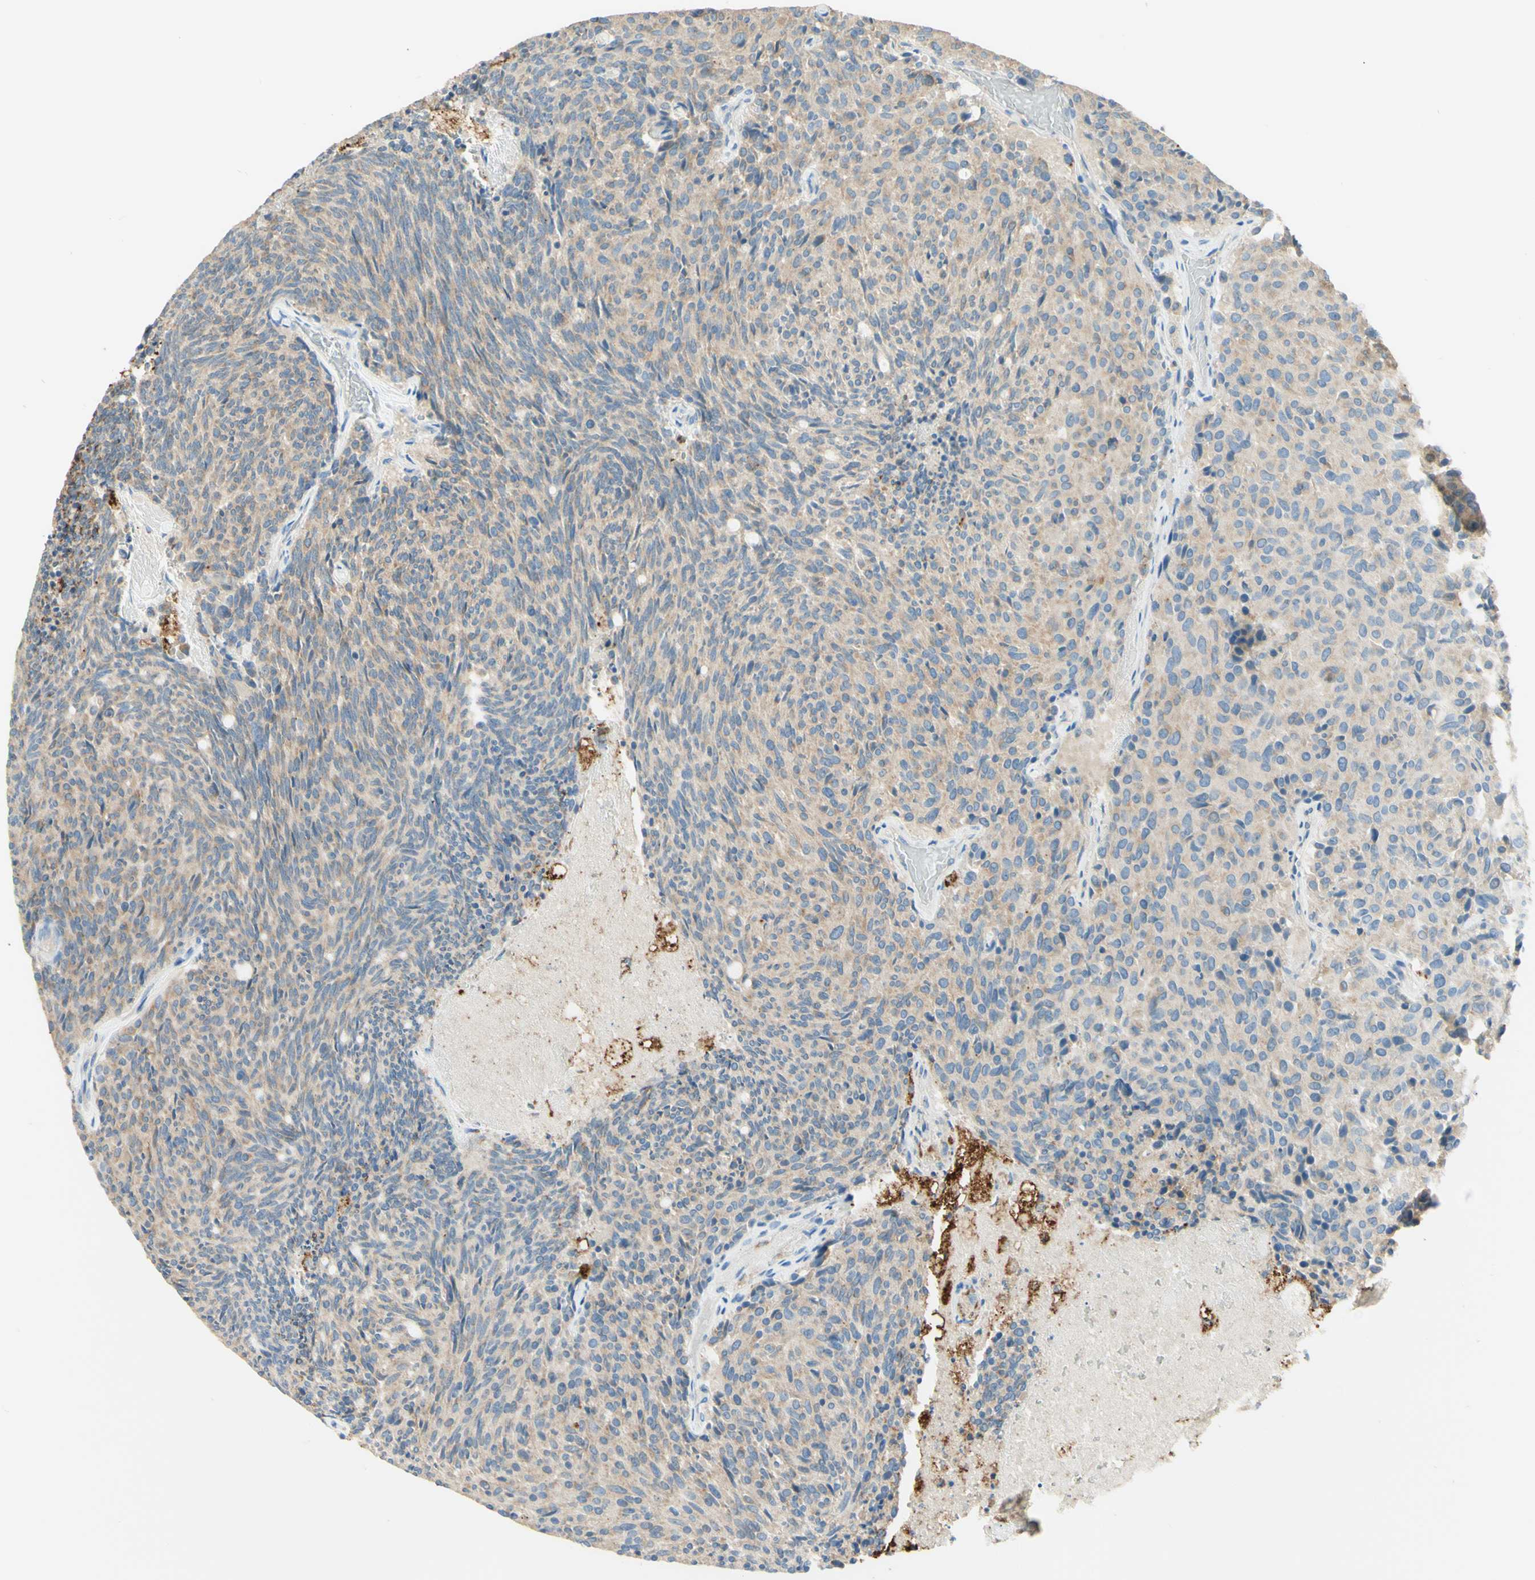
{"staining": {"intensity": "weak", "quantity": ">75%", "location": "cytoplasmic/membranous"}, "tissue": "carcinoid", "cell_type": "Tumor cells", "image_type": "cancer", "snomed": [{"axis": "morphology", "description": "Carcinoid, malignant, NOS"}, {"axis": "topography", "description": "Pancreas"}], "caption": "Carcinoid stained for a protein (brown) demonstrates weak cytoplasmic/membranous positive expression in about >75% of tumor cells.", "gene": "ARMC10", "patient": {"sex": "female", "age": 54}}